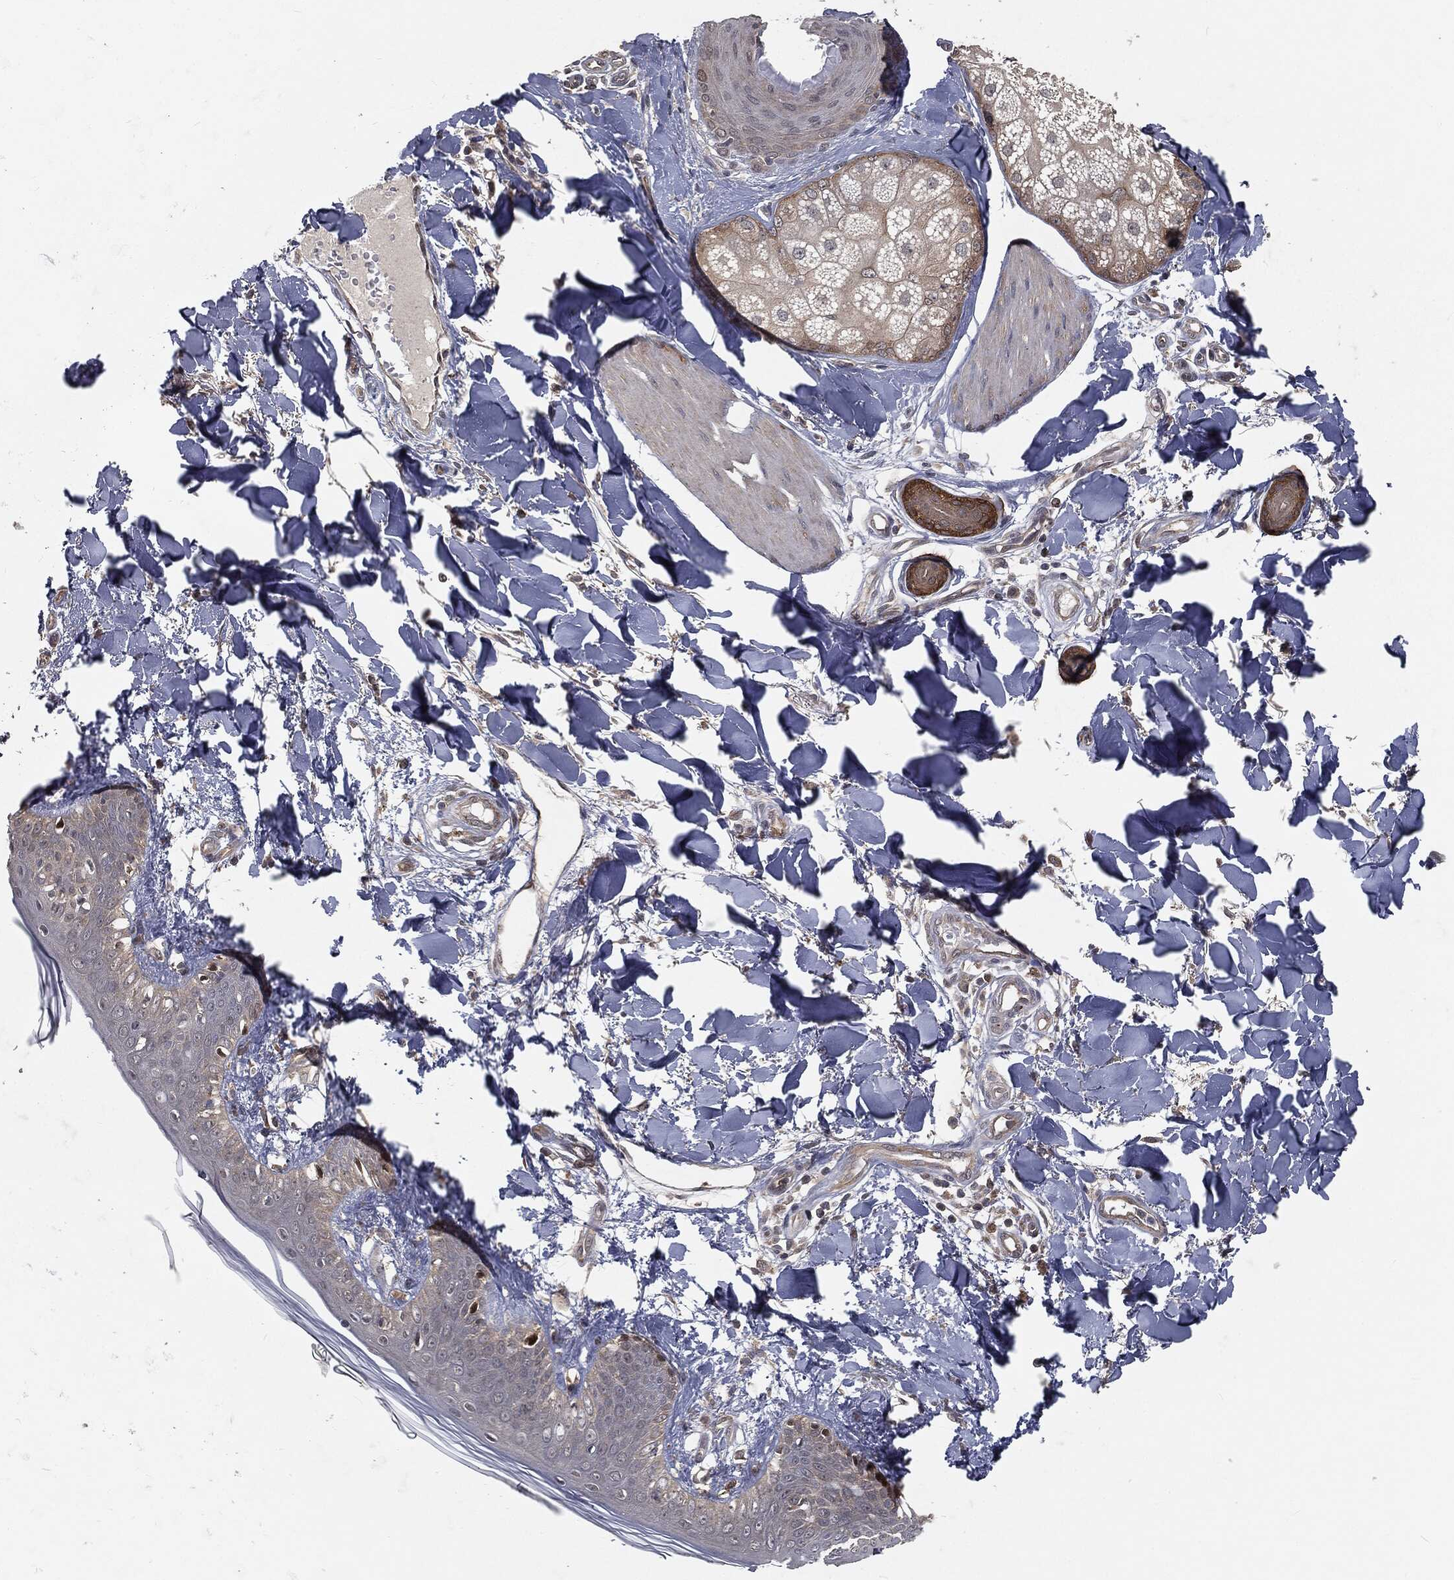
{"staining": {"intensity": "weak", "quantity": "25%-75%", "location": "cytoplasmic/membranous"}, "tissue": "skin", "cell_type": "Fibroblasts", "image_type": "normal", "snomed": [{"axis": "morphology", "description": "Normal tissue, NOS"}, {"axis": "morphology", "description": "Malignant melanoma, NOS"}, {"axis": "topography", "description": "Skin"}], "caption": "Protein expression by immunohistochemistry reveals weak cytoplasmic/membranous expression in approximately 25%-75% of fibroblasts in unremarkable skin.", "gene": "FBXO7", "patient": {"sex": "female", "age": 34}}